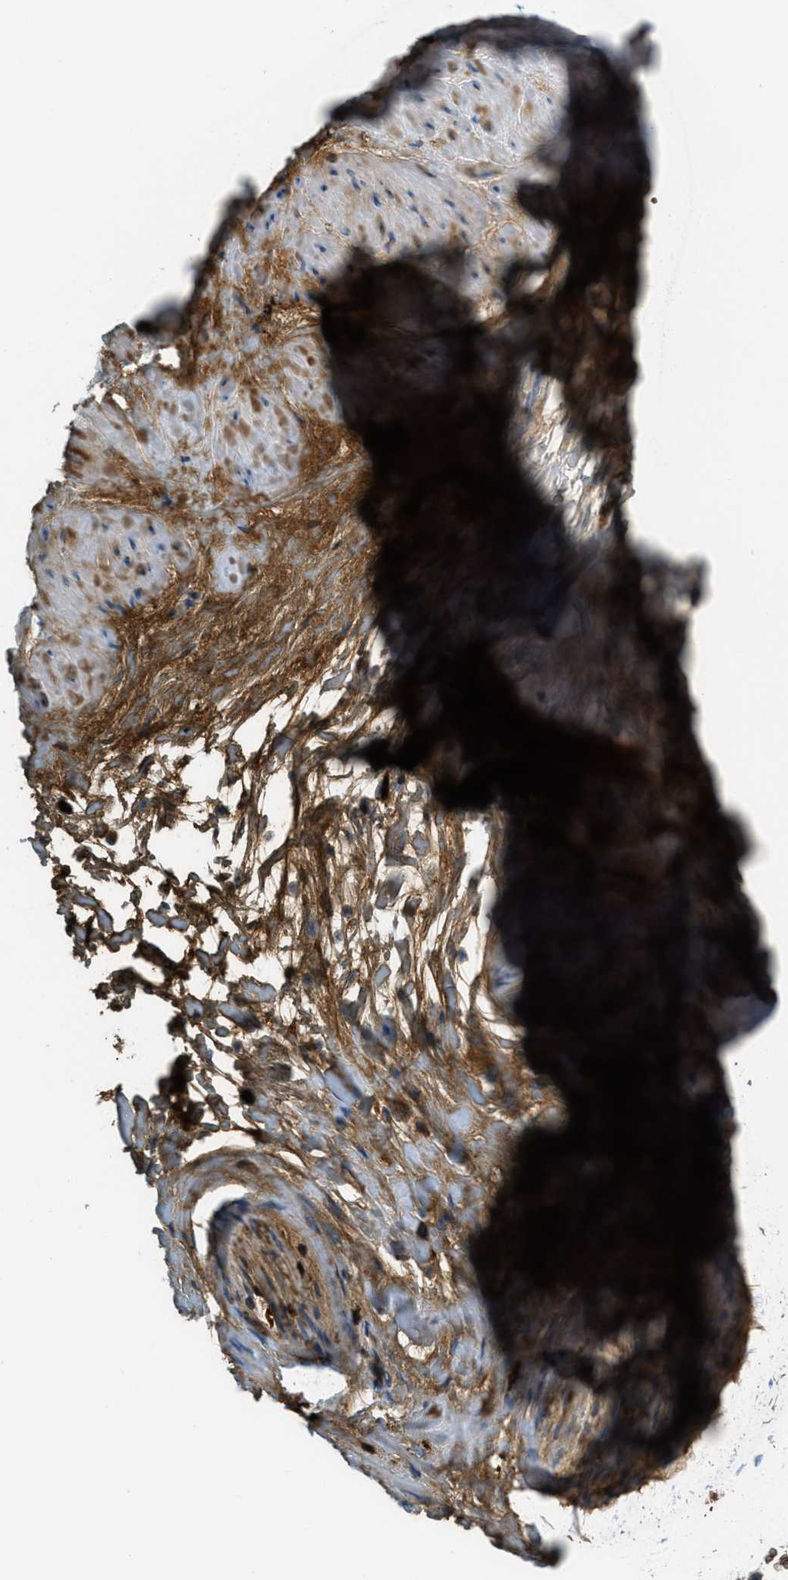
{"staining": {"intensity": "moderate", "quantity": ">75%", "location": "cytoplasmic/membranous"}, "tissue": "adipose tissue", "cell_type": "Adipocytes", "image_type": "normal", "snomed": [{"axis": "morphology", "description": "Normal tissue, NOS"}, {"axis": "topography", "description": "Soft tissue"}, {"axis": "topography", "description": "Vascular tissue"}], "caption": "Moderate cytoplasmic/membranous positivity is seen in about >75% of adipocytes in benign adipose tissue.", "gene": "TRIM59", "patient": {"sex": "female", "age": 35}}